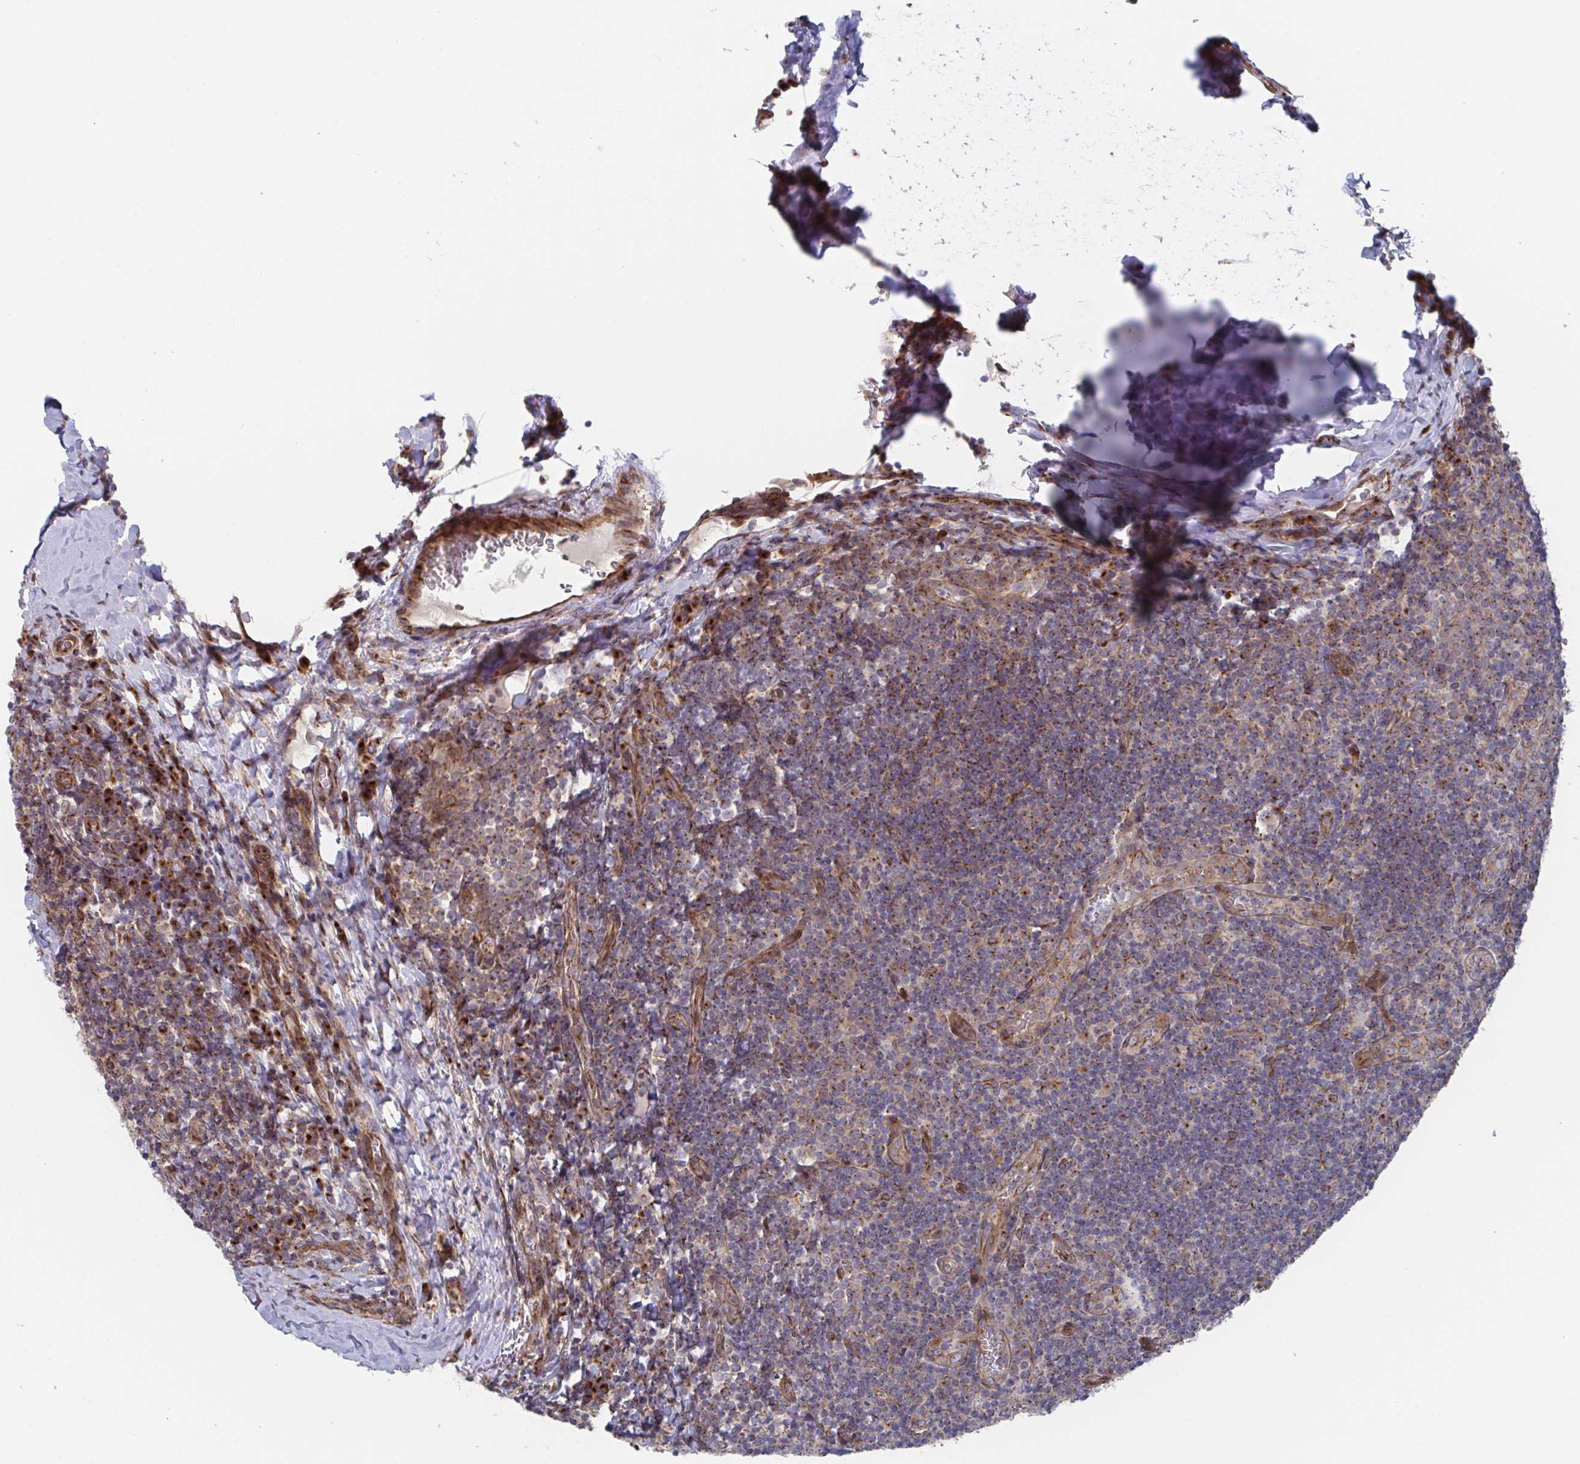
{"staining": {"intensity": "negative", "quantity": "none", "location": "none"}, "tissue": "tonsil", "cell_type": "Germinal center cells", "image_type": "normal", "snomed": [{"axis": "morphology", "description": "Normal tissue, NOS"}, {"axis": "morphology", "description": "Inflammation, NOS"}, {"axis": "topography", "description": "Tonsil"}], "caption": "IHC of normal tonsil shows no positivity in germinal center cells. (DAB immunohistochemistry, high magnification).", "gene": "FJX1", "patient": {"sex": "female", "age": 31}}